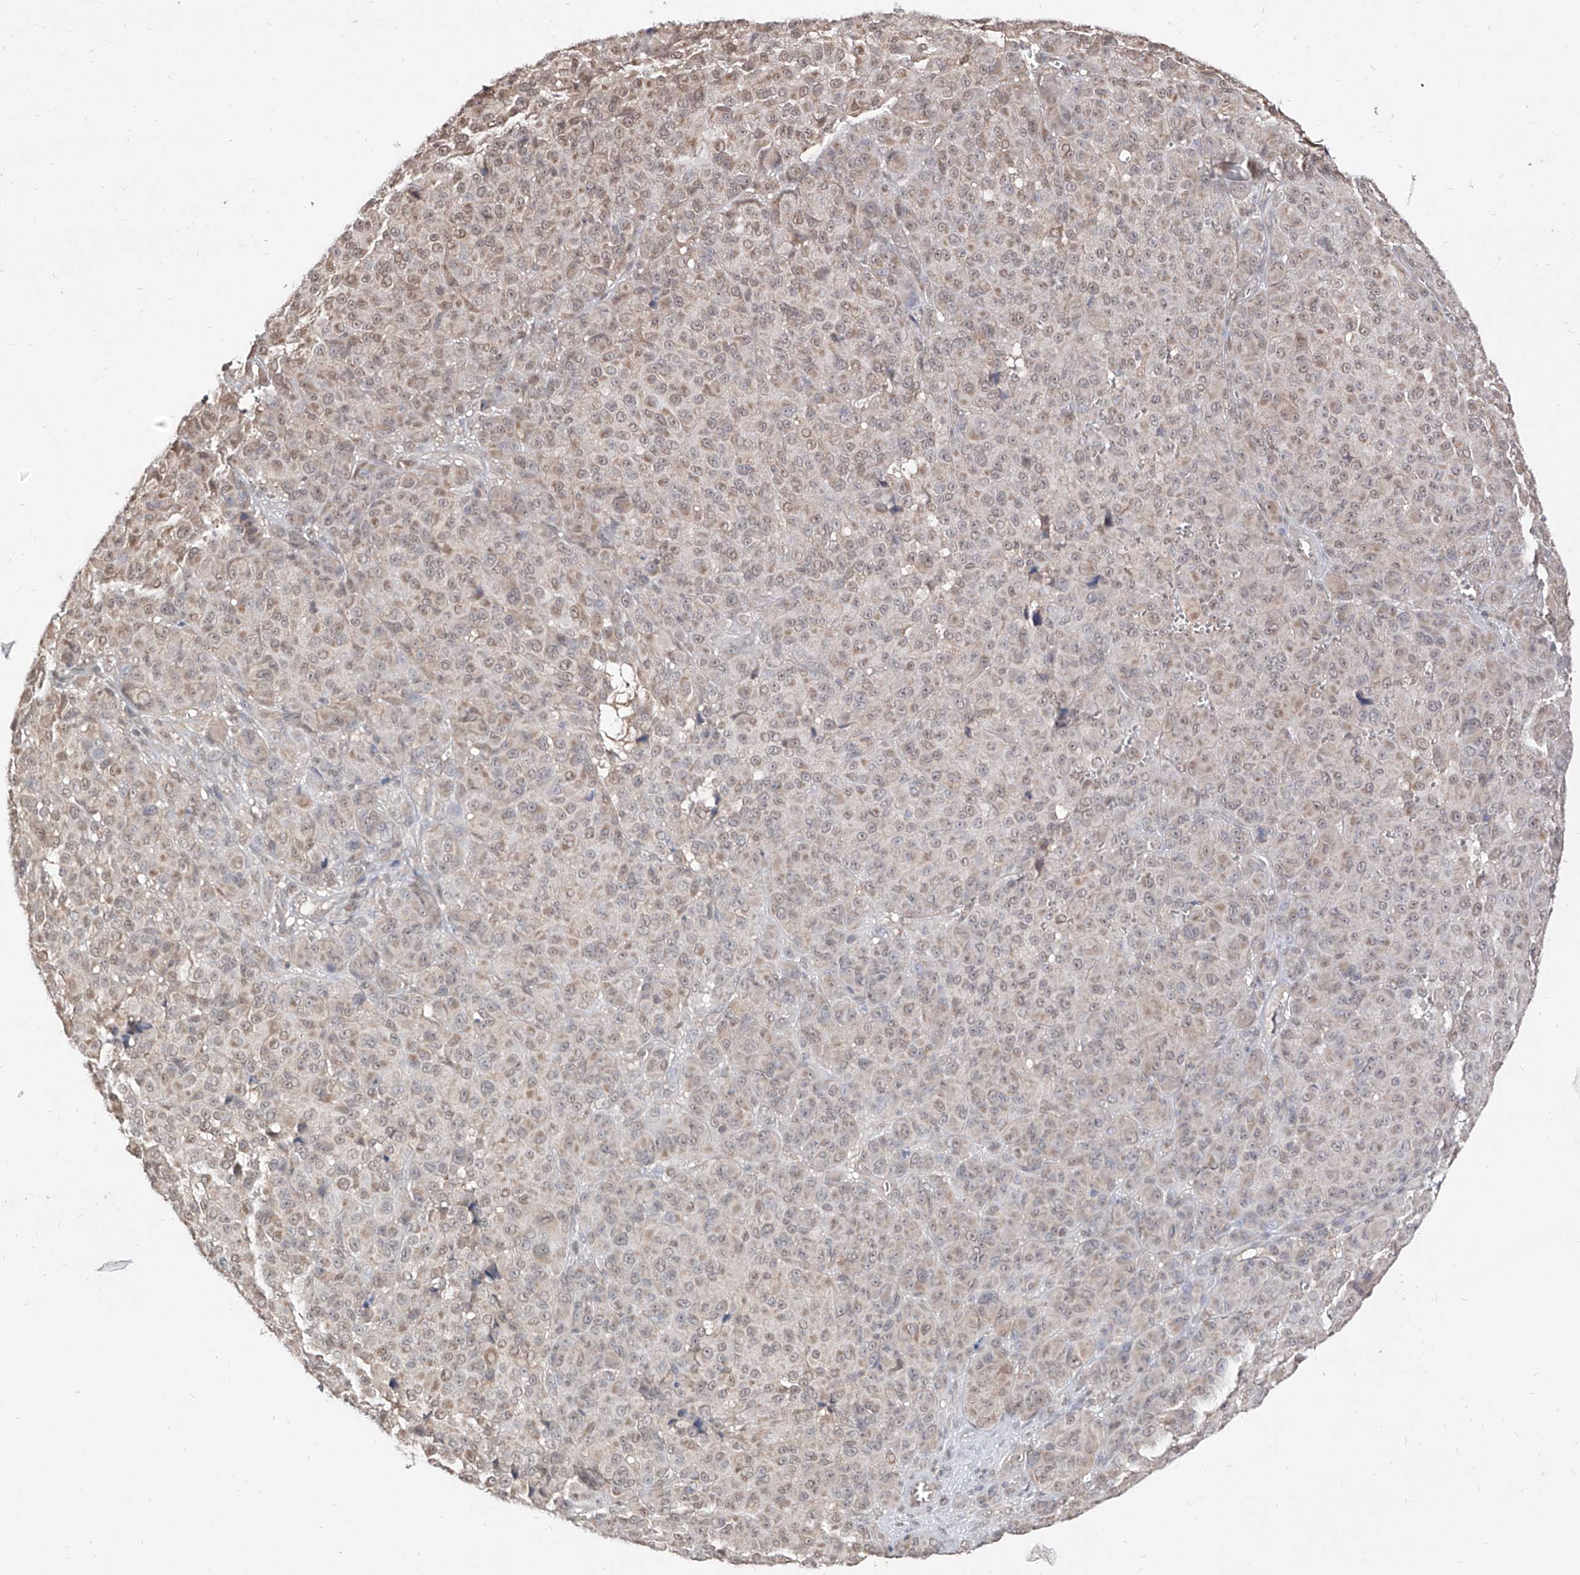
{"staining": {"intensity": "weak", "quantity": ">75%", "location": "nuclear"}, "tissue": "melanoma", "cell_type": "Tumor cells", "image_type": "cancer", "snomed": [{"axis": "morphology", "description": "Malignant melanoma, NOS"}, {"axis": "topography", "description": "Skin"}], "caption": "Immunohistochemistry of human melanoma displays low levels of weak nuclear staining in approximately >75% of tumor cells.", "gene": "C8orf82", "patient": {"sex": "male", "age": 73}}